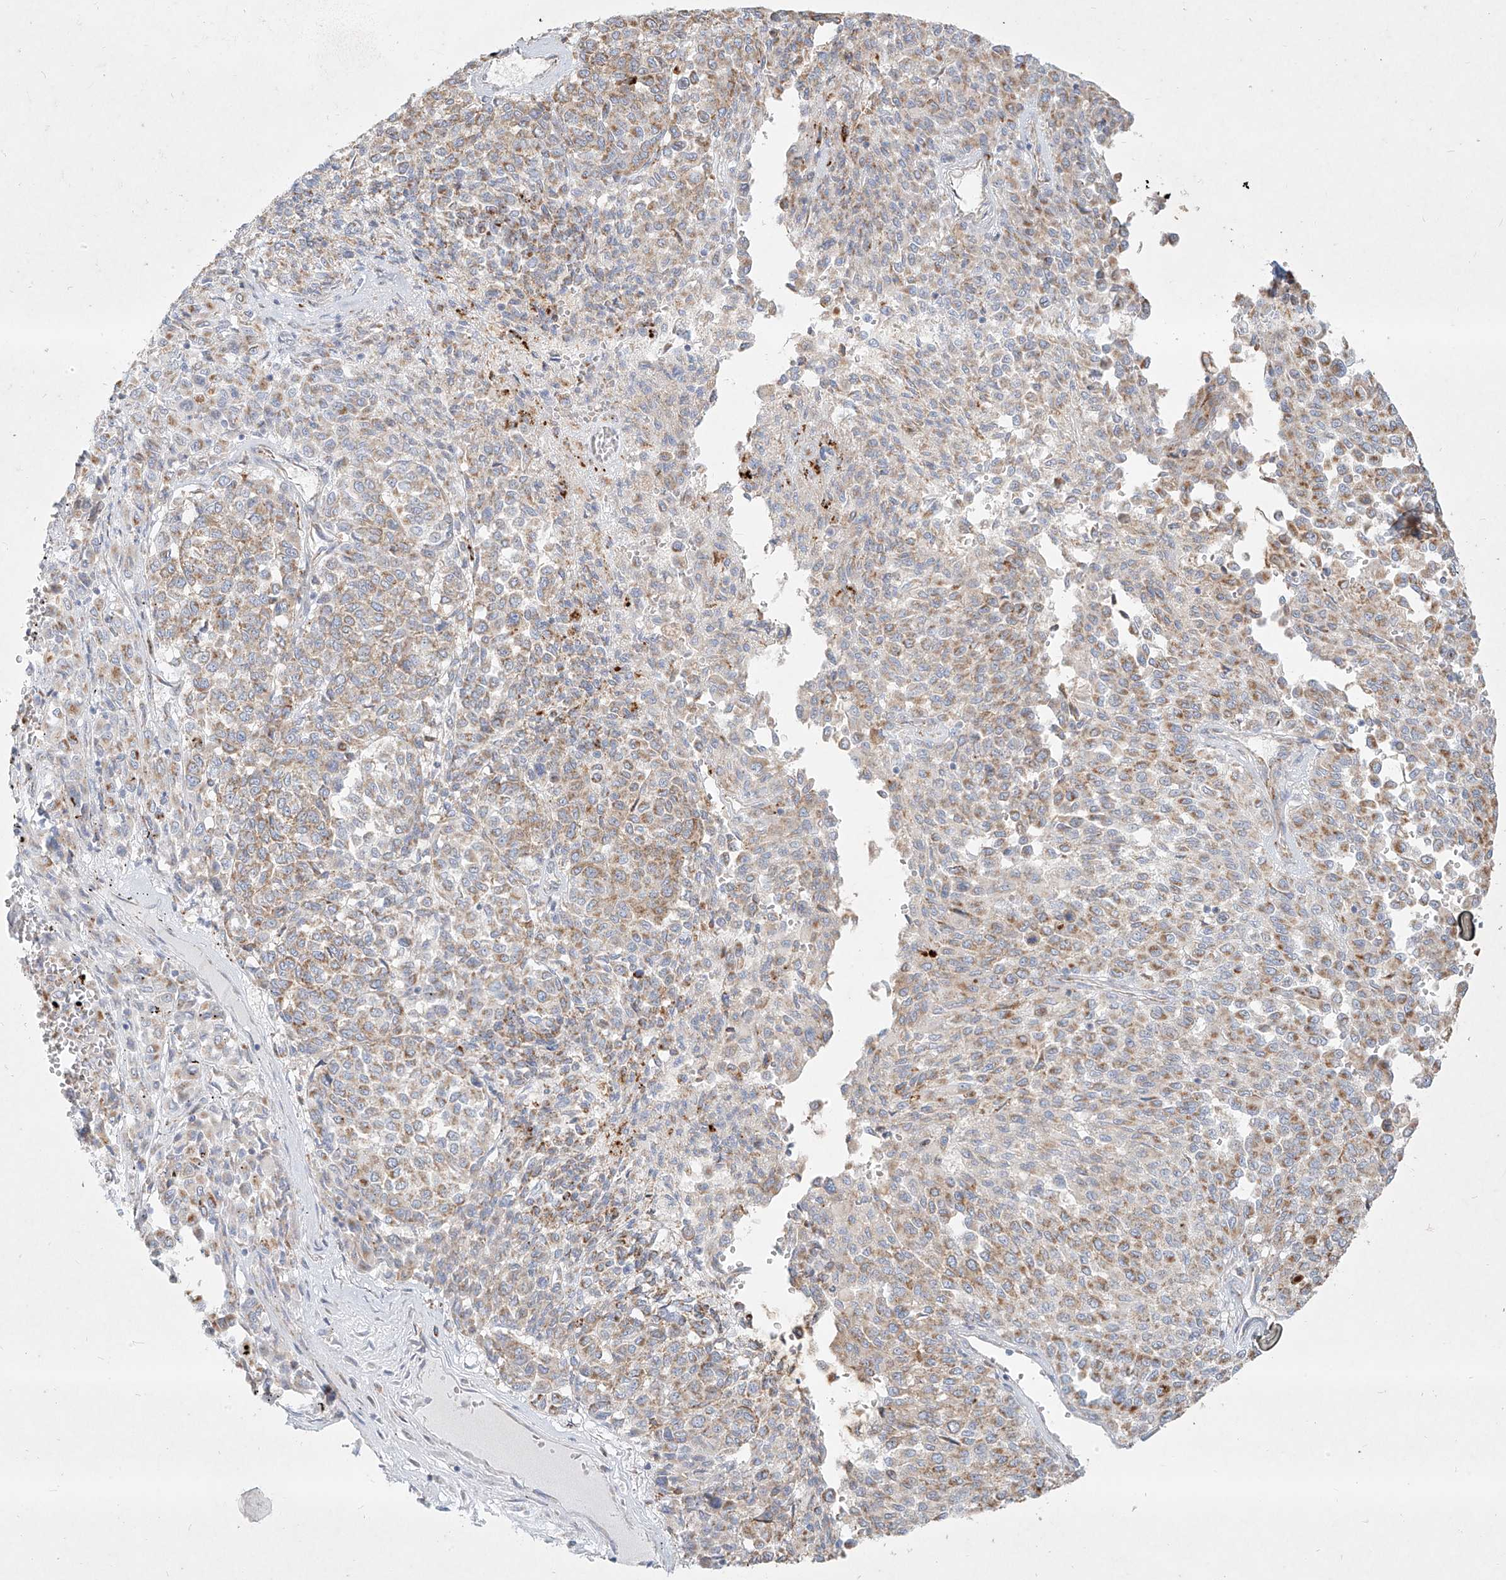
{"staining": {"intensity": "moderate", "quantity": "25%-75%", "location": "cytoplasmic/membranous"}, "tissue": "melanoma", "cell_type": "Tumor cells", "image_type": "cancer", "snomed": [{"axis": "morphology", "description": "Malignant melanoma, Metastatic site"}, {"axis": "topography", "description": "Pancreas"}], "caption": "IHC of melanoma displays medium levels of moderate cytoplasmic/membranous expression in about 25%-75% of tumor cells.", "gene": "MTX2", "patient": {"sex": "female", "age": 30}}